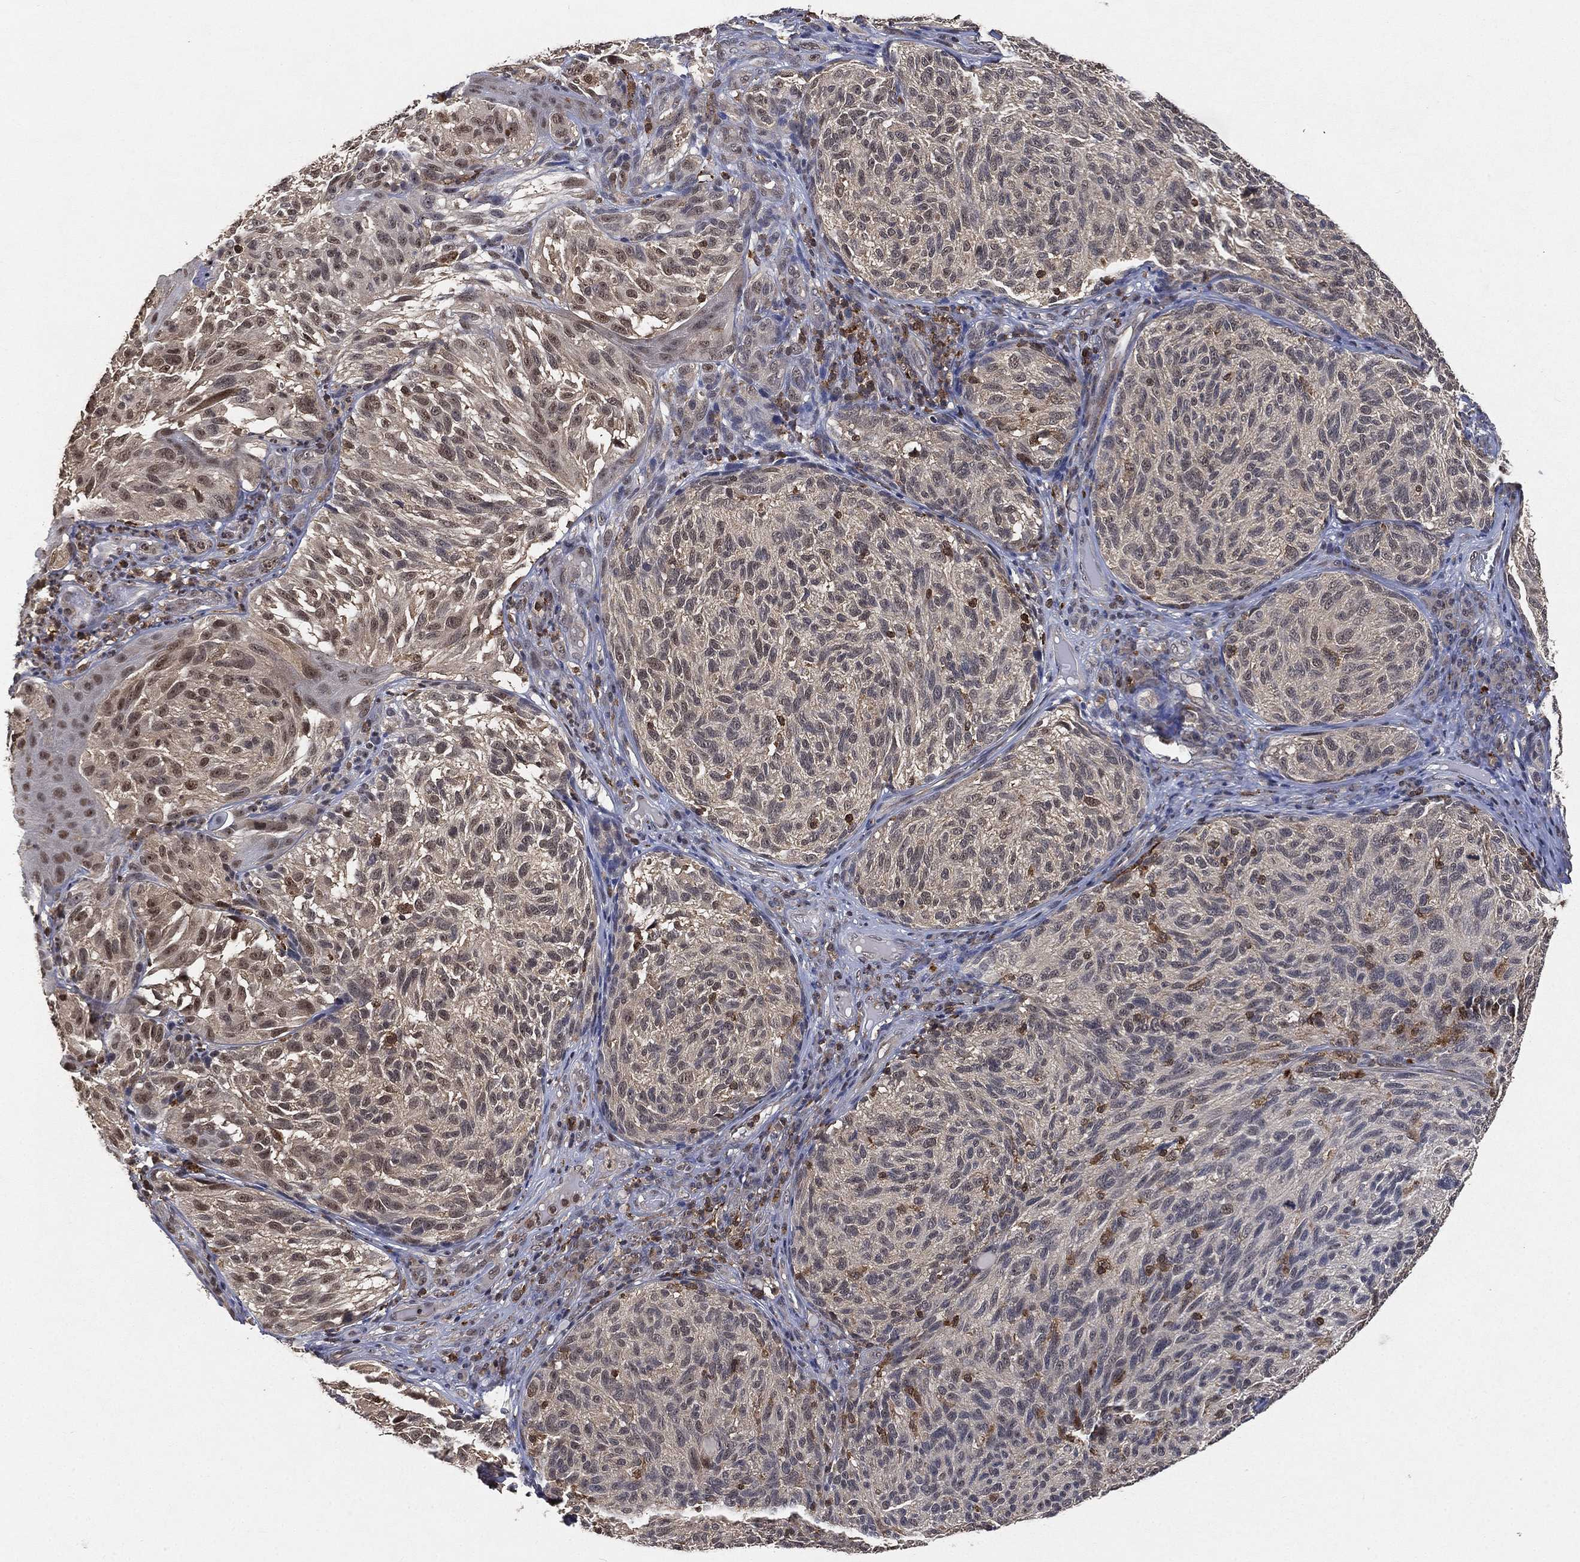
{"staining": {"intensity": "negative", "quantity": "none", "location": "none"}, "tissue": "melanoma", "cell_type": "Tumor cells", "image_type": "cancer", "snomed": [{"axis": "morphology", "description": "Malignant melanoma, NOS"}, {"axis": "topography", "description": "Skin"}], "caption": "An immunohistochemistry (IHC) photomicrograph of malignant melanoma is shown. There is no staining in tumor cells of malignant melanoma. The staining is performed using DAB brown chromogen with nuclei counter-stained in using hematoxylin.", "gene": "WDR26", "patient": {"sex": "female", "age": 73}}